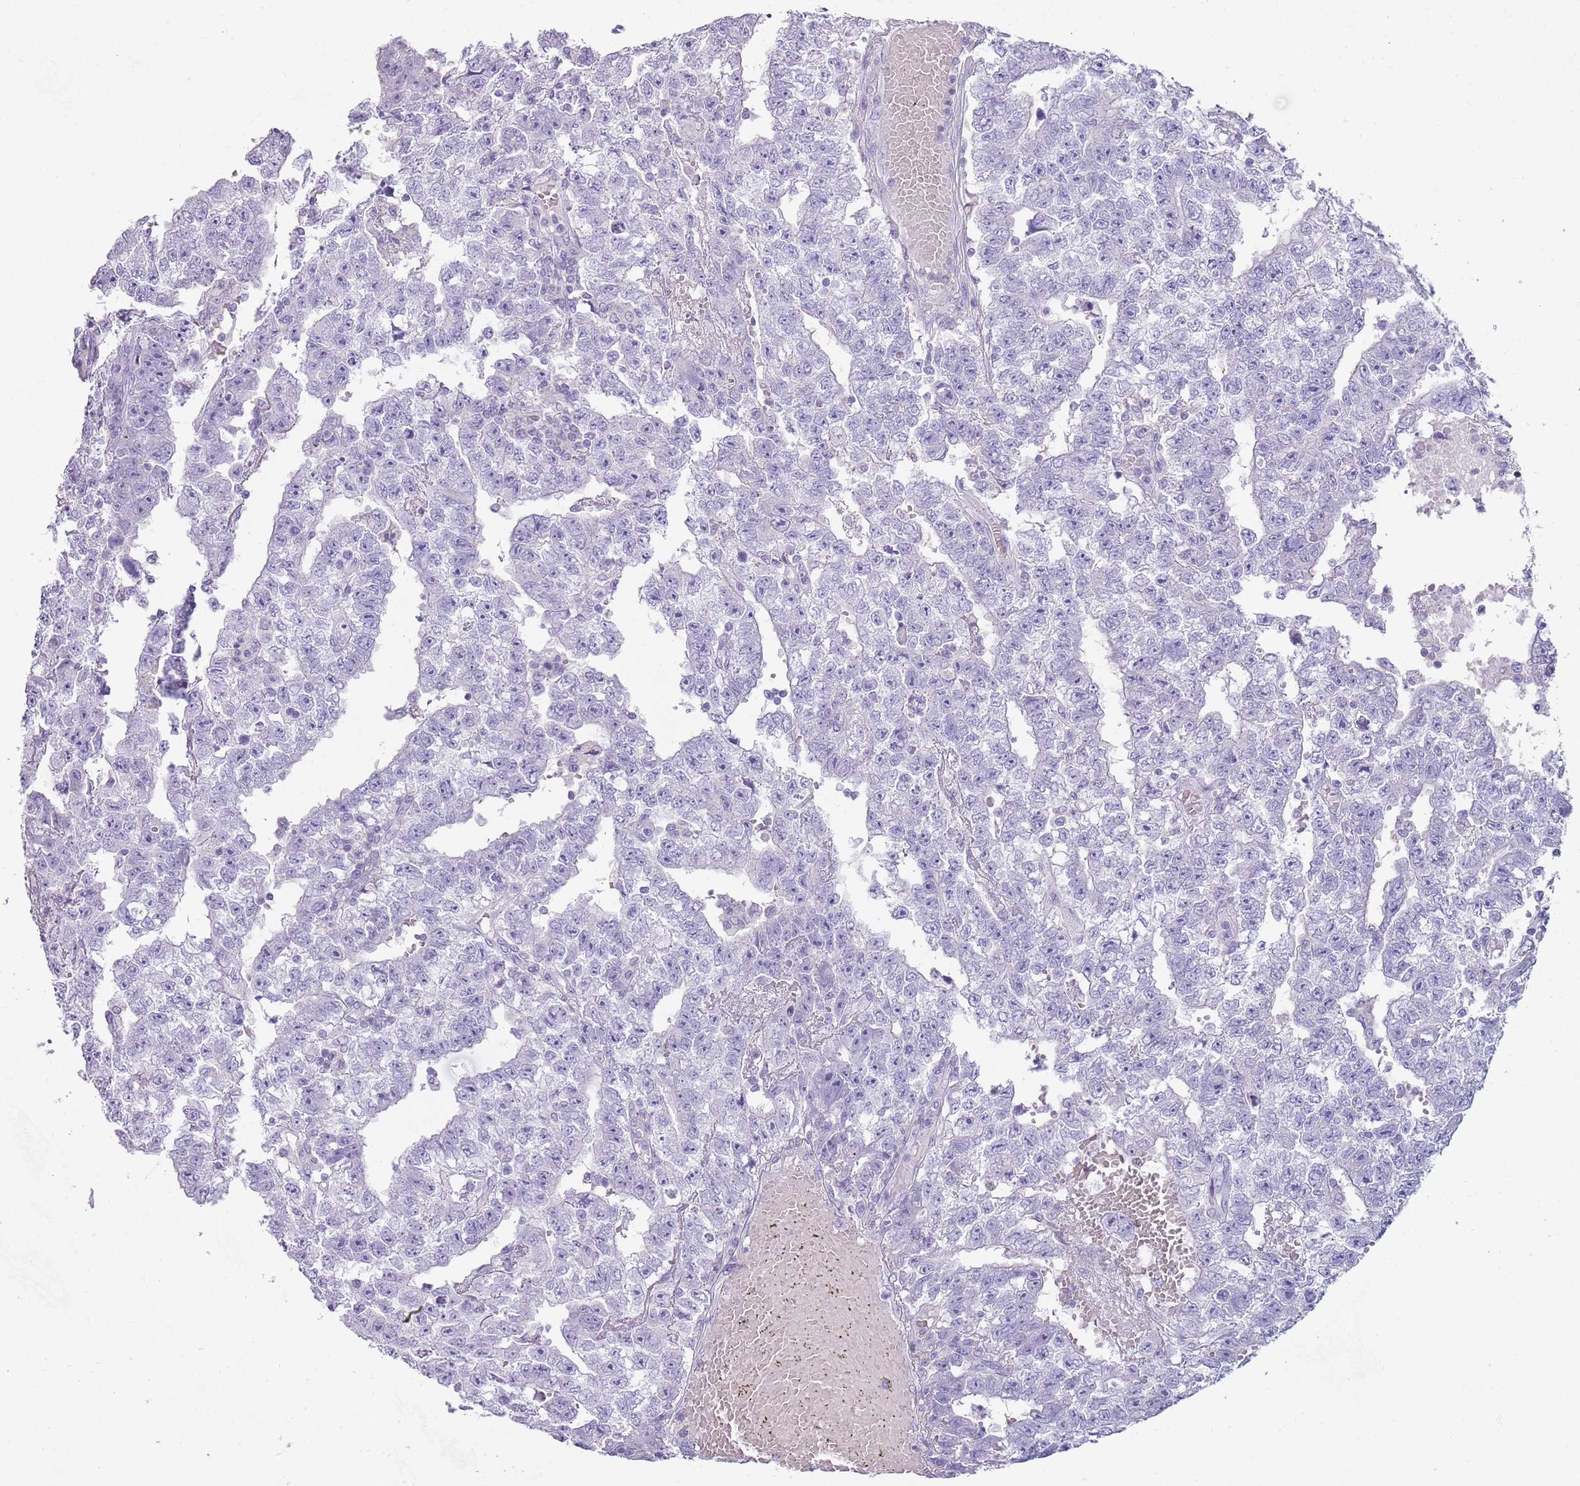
{"staining": {"intensity": "negative", "quantity": "none", "location": "none"}, "tissue": "testis cancer", "cell_type": "Tumor cells", "image_type": "cancer", "snomed": [{"axis": "morphology", "description": "Carcinoma, Embryonal, NOS"}, {"axis": "topography", "description": "Testis"}], "caption": "An image of human testis cancer (embryonal carcinoma) is negative for staining in tumor cells. (DAB immunohistochemistry visualized using brightfield microscopy, high magnification).", "gene": "NBPF20", "patient": {"sex": "male", "age": 25}}